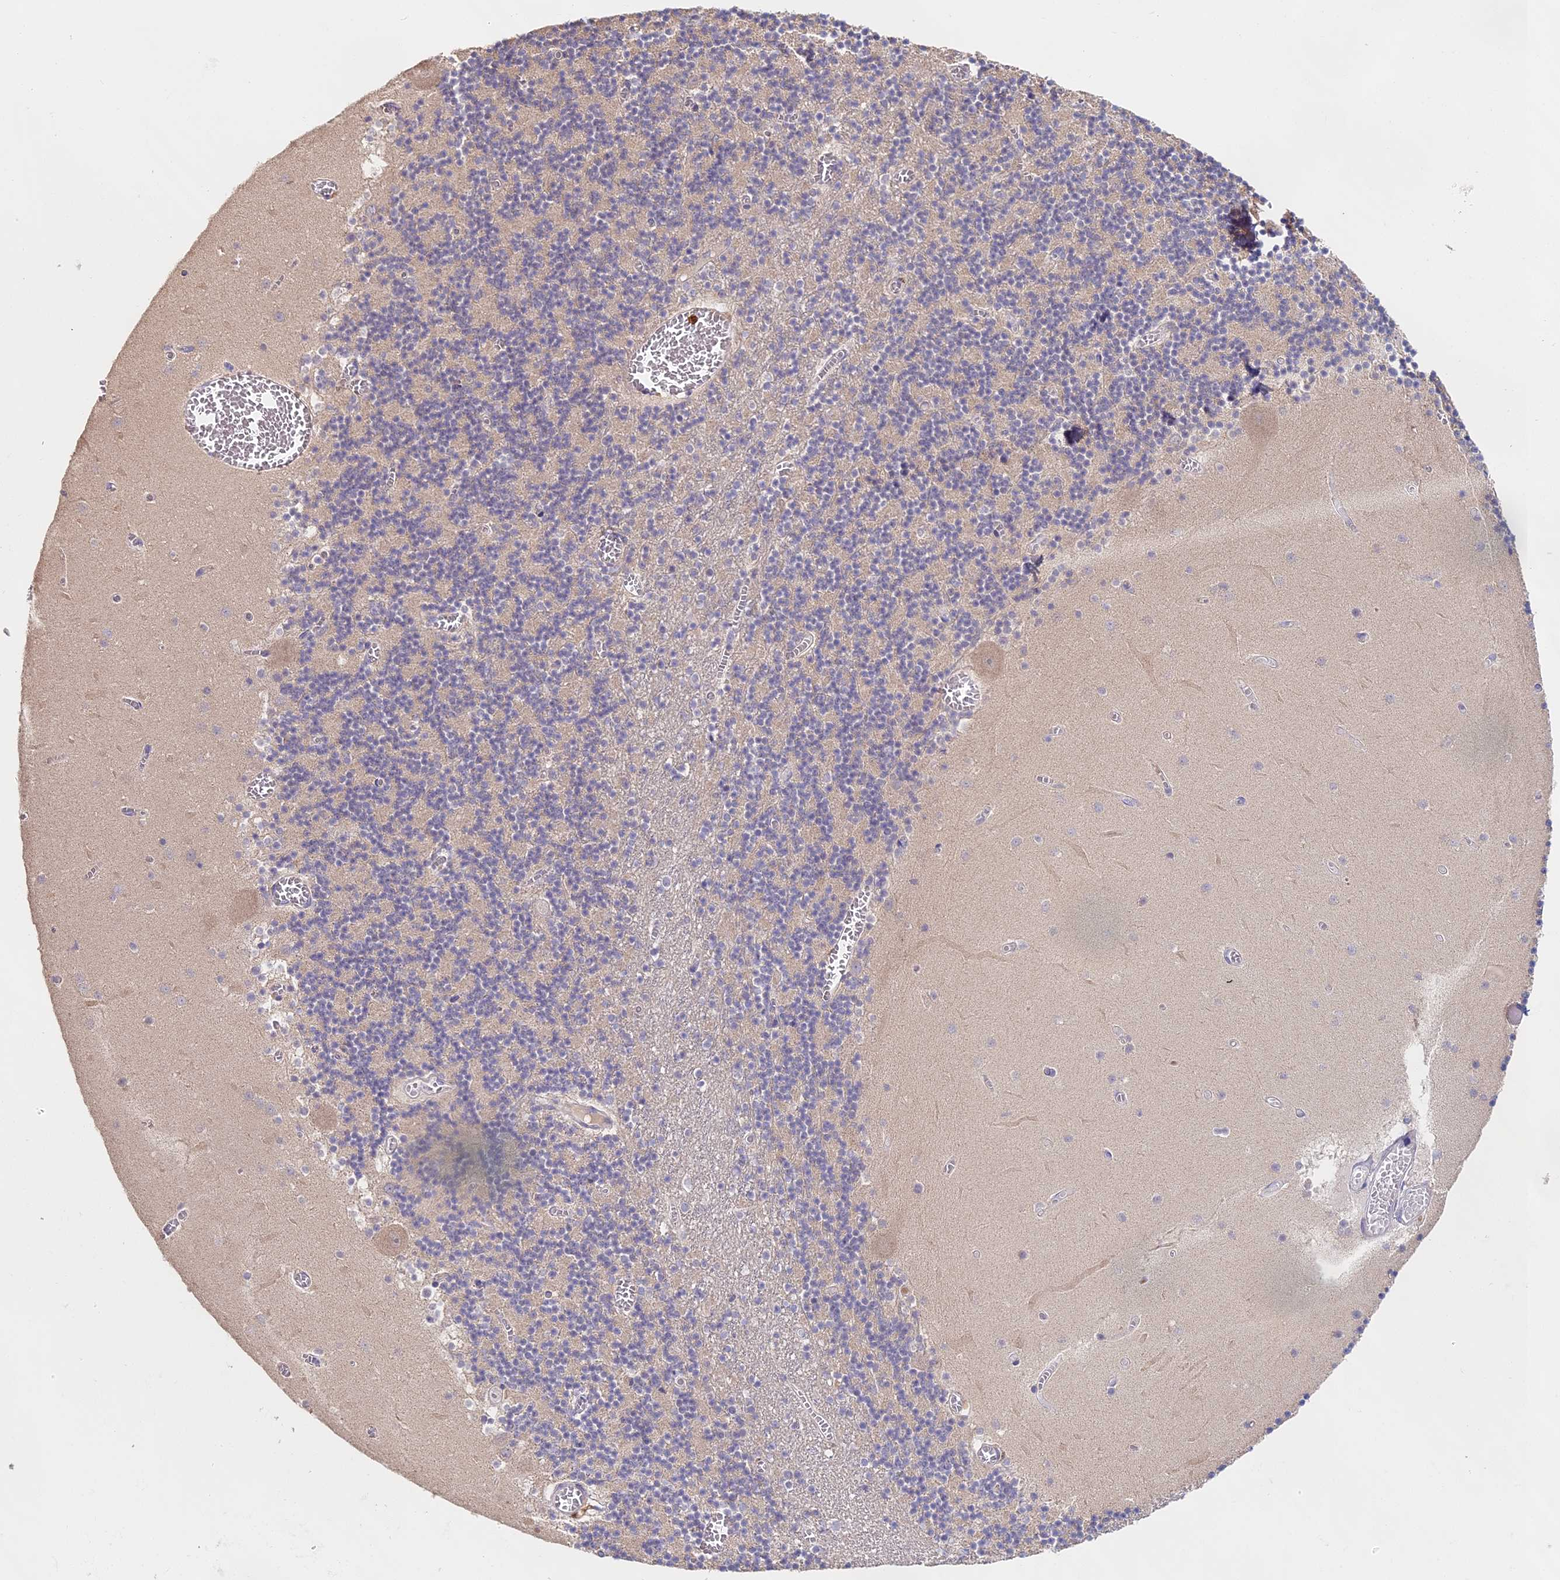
{"staining": {"intensity": "negative", "quantity": "none", "location": "none"}, "tissue": "cerebellum", "cell_type": "Cells in granular layer", "image_type": "normal", "snomed": [{"axis": "morphology", "description": "Normal tissue, NOS"}, {"axis": "topography", "description": "Cerebellum"}], "caption": "An immunohistochemistry micrograph of benign cerebellum is shown. There is no staining in cells in granular layer of cerebellum.", "gene": "NCF4", "patient": {"sex": "female", "age": 28}}